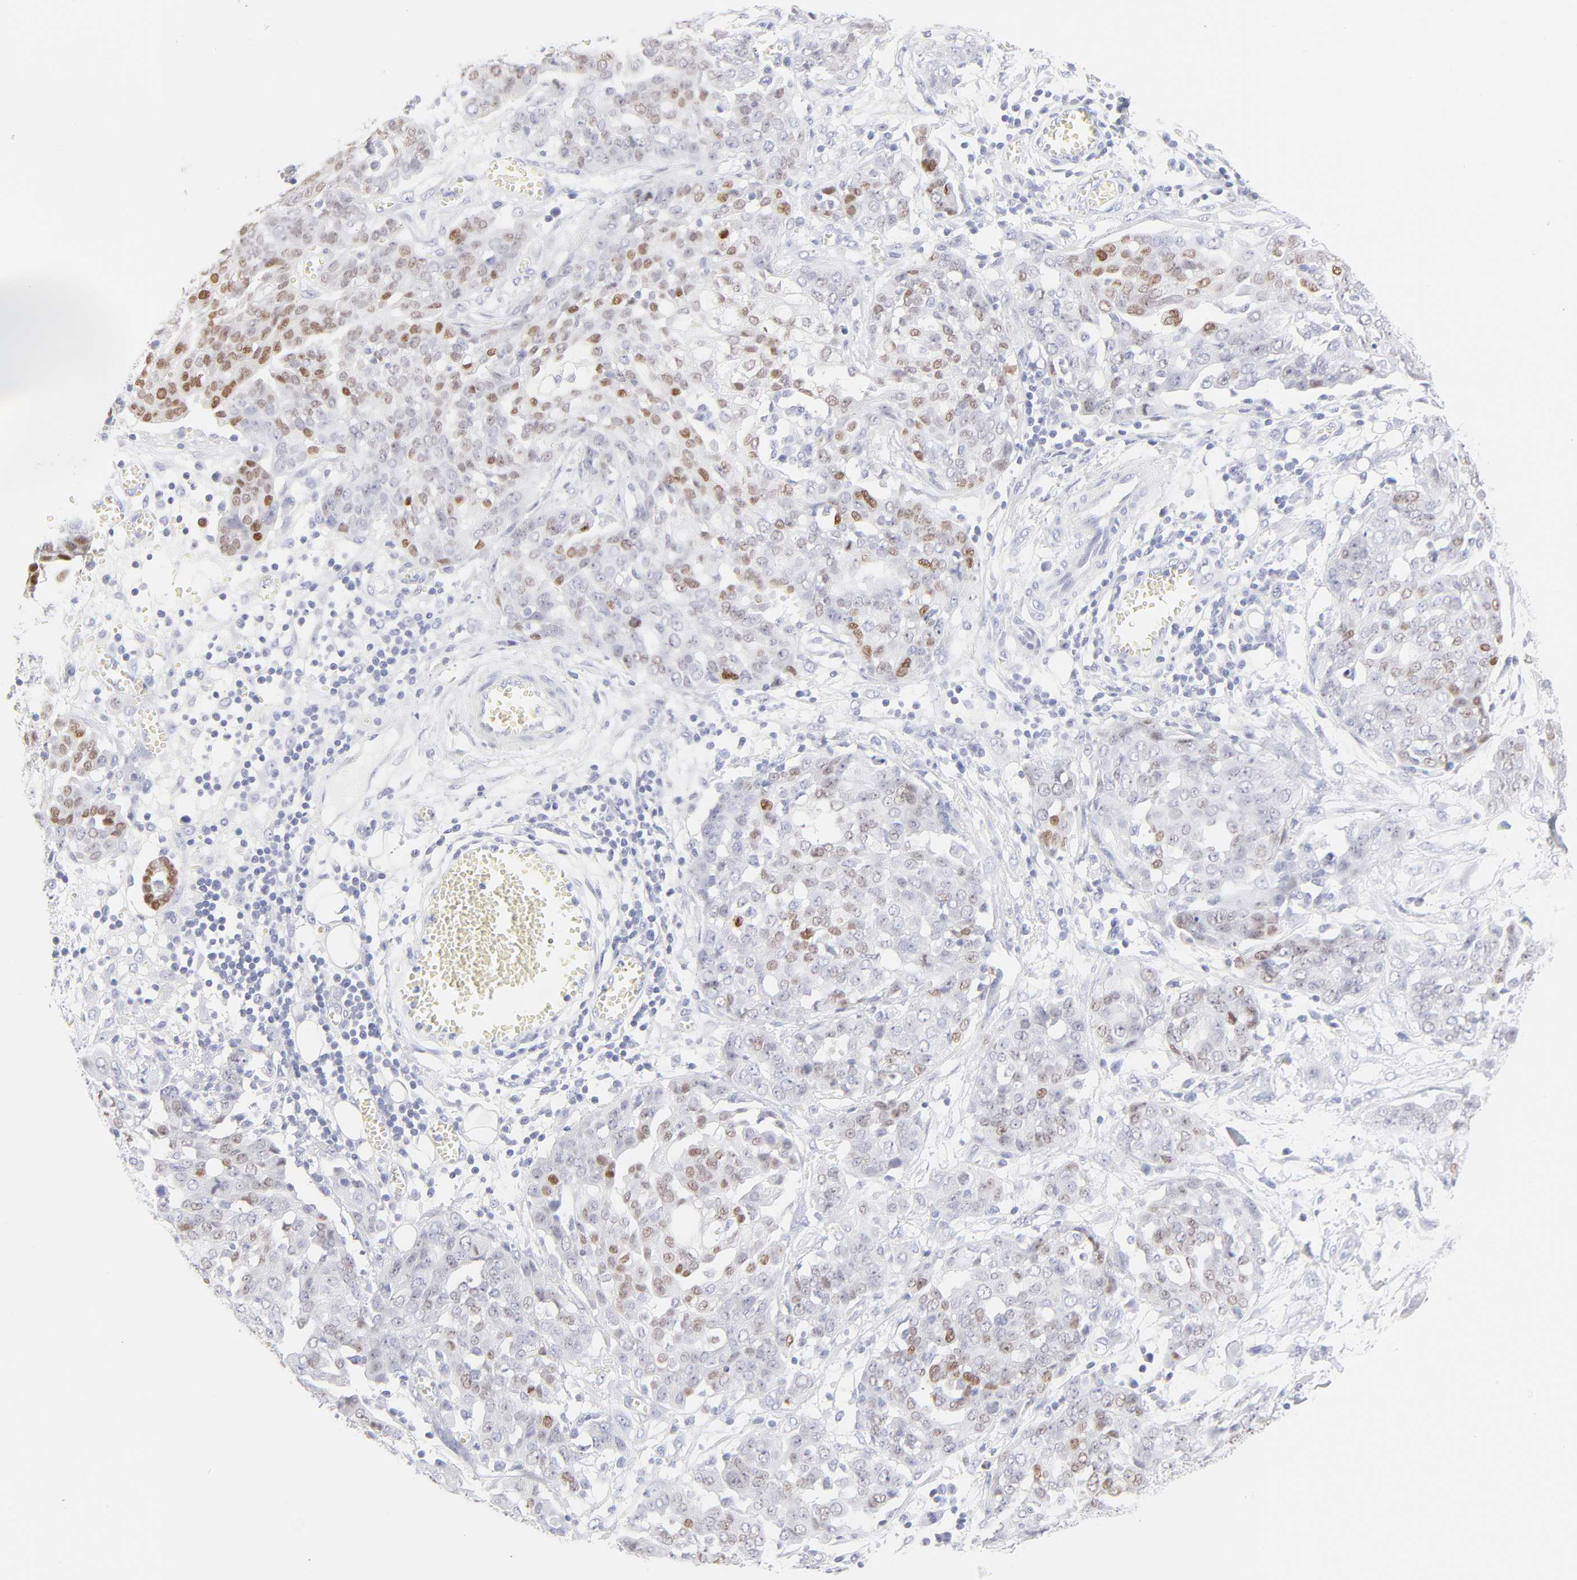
{"staining": {"intensity": "moderate", "quantity": "<25%", "location": "nuclear"}, "tissue": "ovarian cancer", "cell_type": "Tumor cells", "image_type": "cancer", "snomed": [{"axis": "morphology", "description": "Cystadenocarcinoma, serous, NOS"}, {"axis": "topography", "description": "Soft tissue"}, {"axis": "topography", "description": "Ovary"}], "caption": "A low amount of moderate nuclear expression is appreciated in approximately <25% of tumor cells in ovarian cancer (serous cystadenocarcinoma) tissue. The staining was performed using DAB (3,3'-diaminobenzidine) to visualize the protein expression in brown, while the nuclei were stained in blue with hematoxylin (Magnification: 20x).", "gene": "ELF3", "patient": {"sex": "female", "age": 57}}